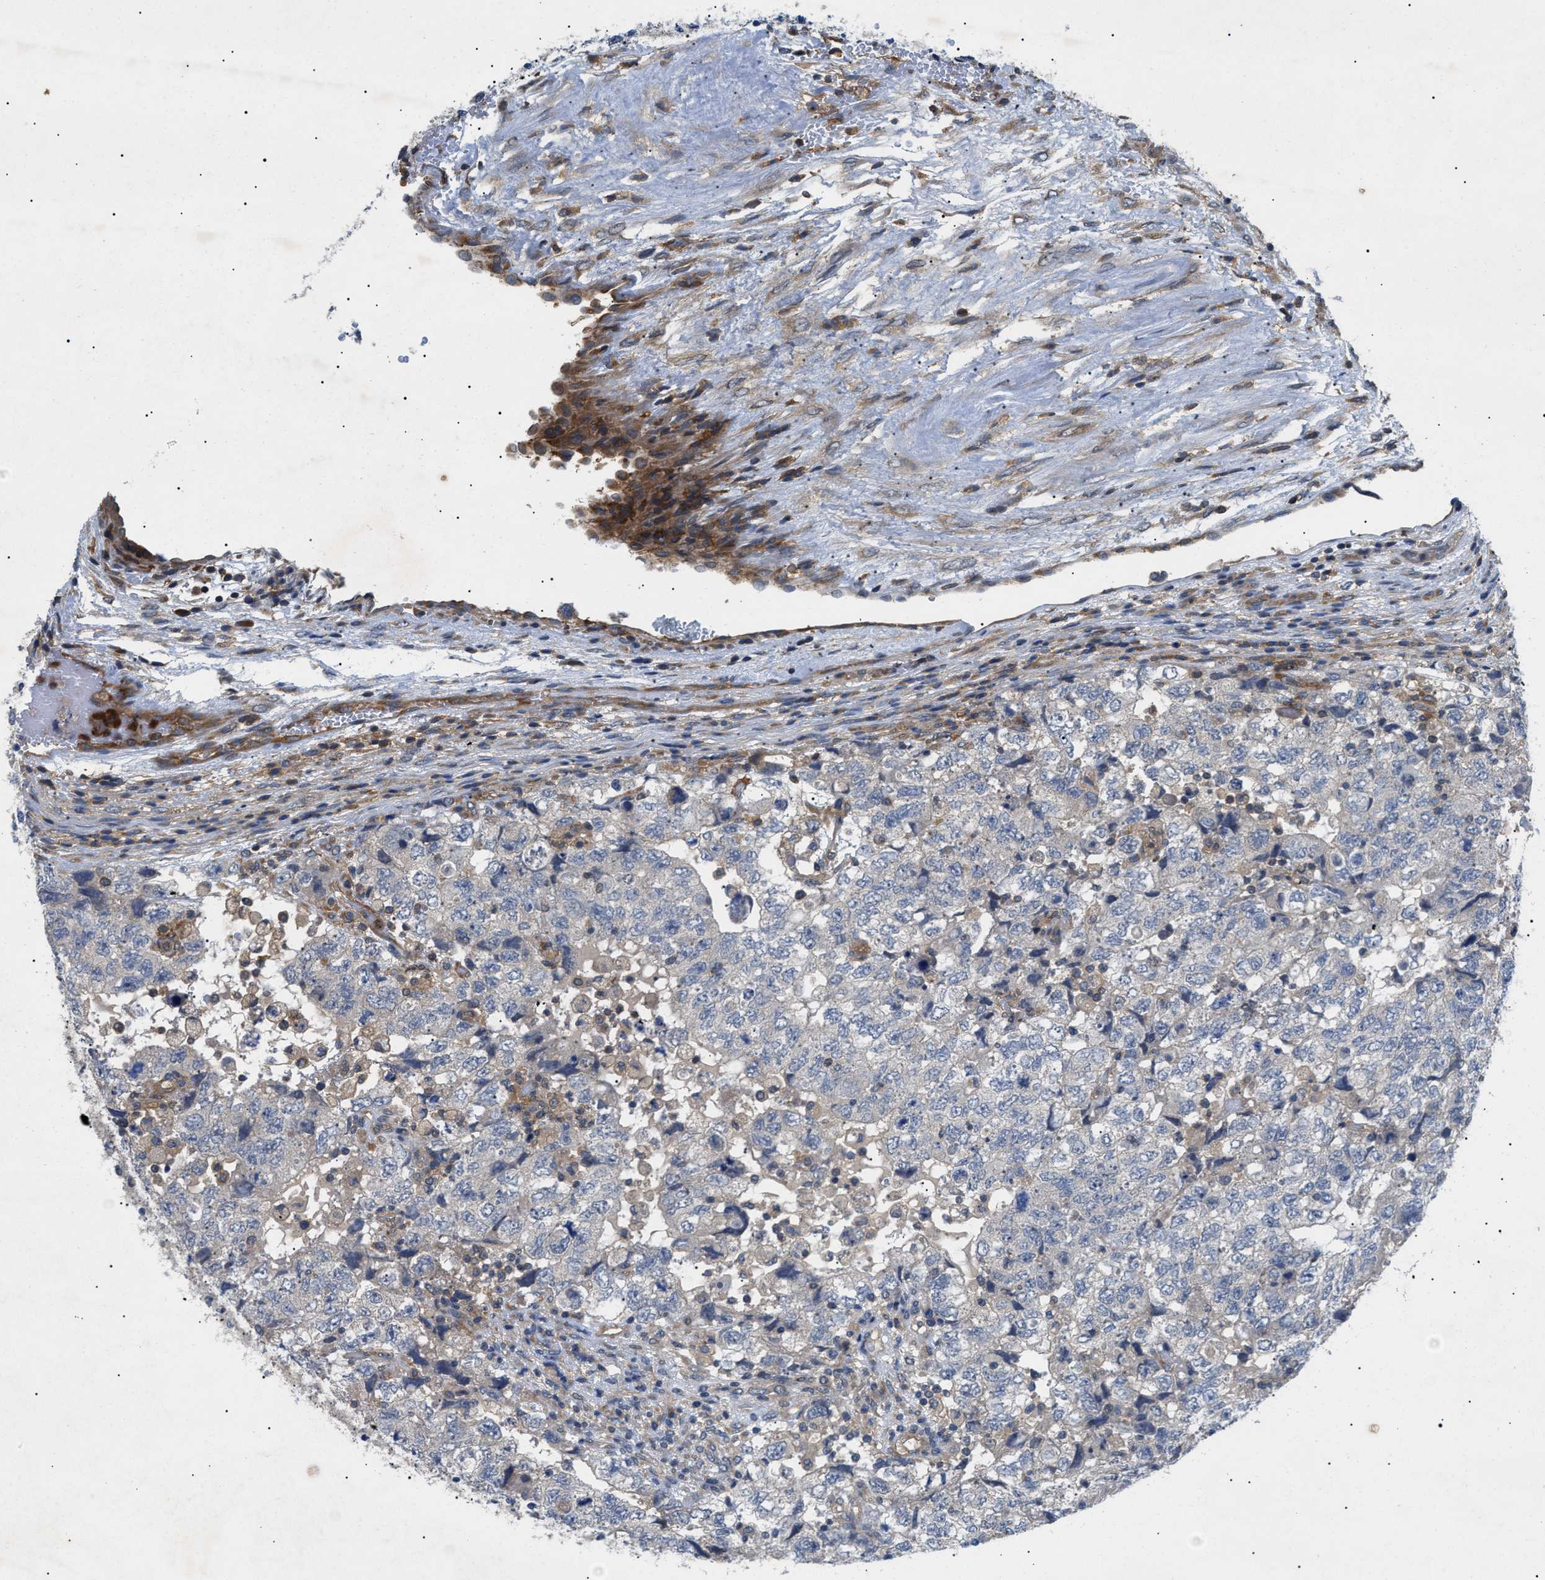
{"staining": {"intensity": "negative", "quantity": "none", "location": "none"}, "tissue": "testis cancer", "cell_type": "Tumor cells", "image_type": "cancer", "snomed": [{"axis": "morphology", "description": "Carcinoma, Embryonal, NOS"}, {"axis": "topography", "description": "Testis"}], "caption": "Immunohistochemistry photomicrograph of testis cancer (embryonal carcinoma) stained for a protein (brown), which shows no positivity in tumor cells.", "gene": "RIPK1", "patient": {"sex": "male", "age": 36}}